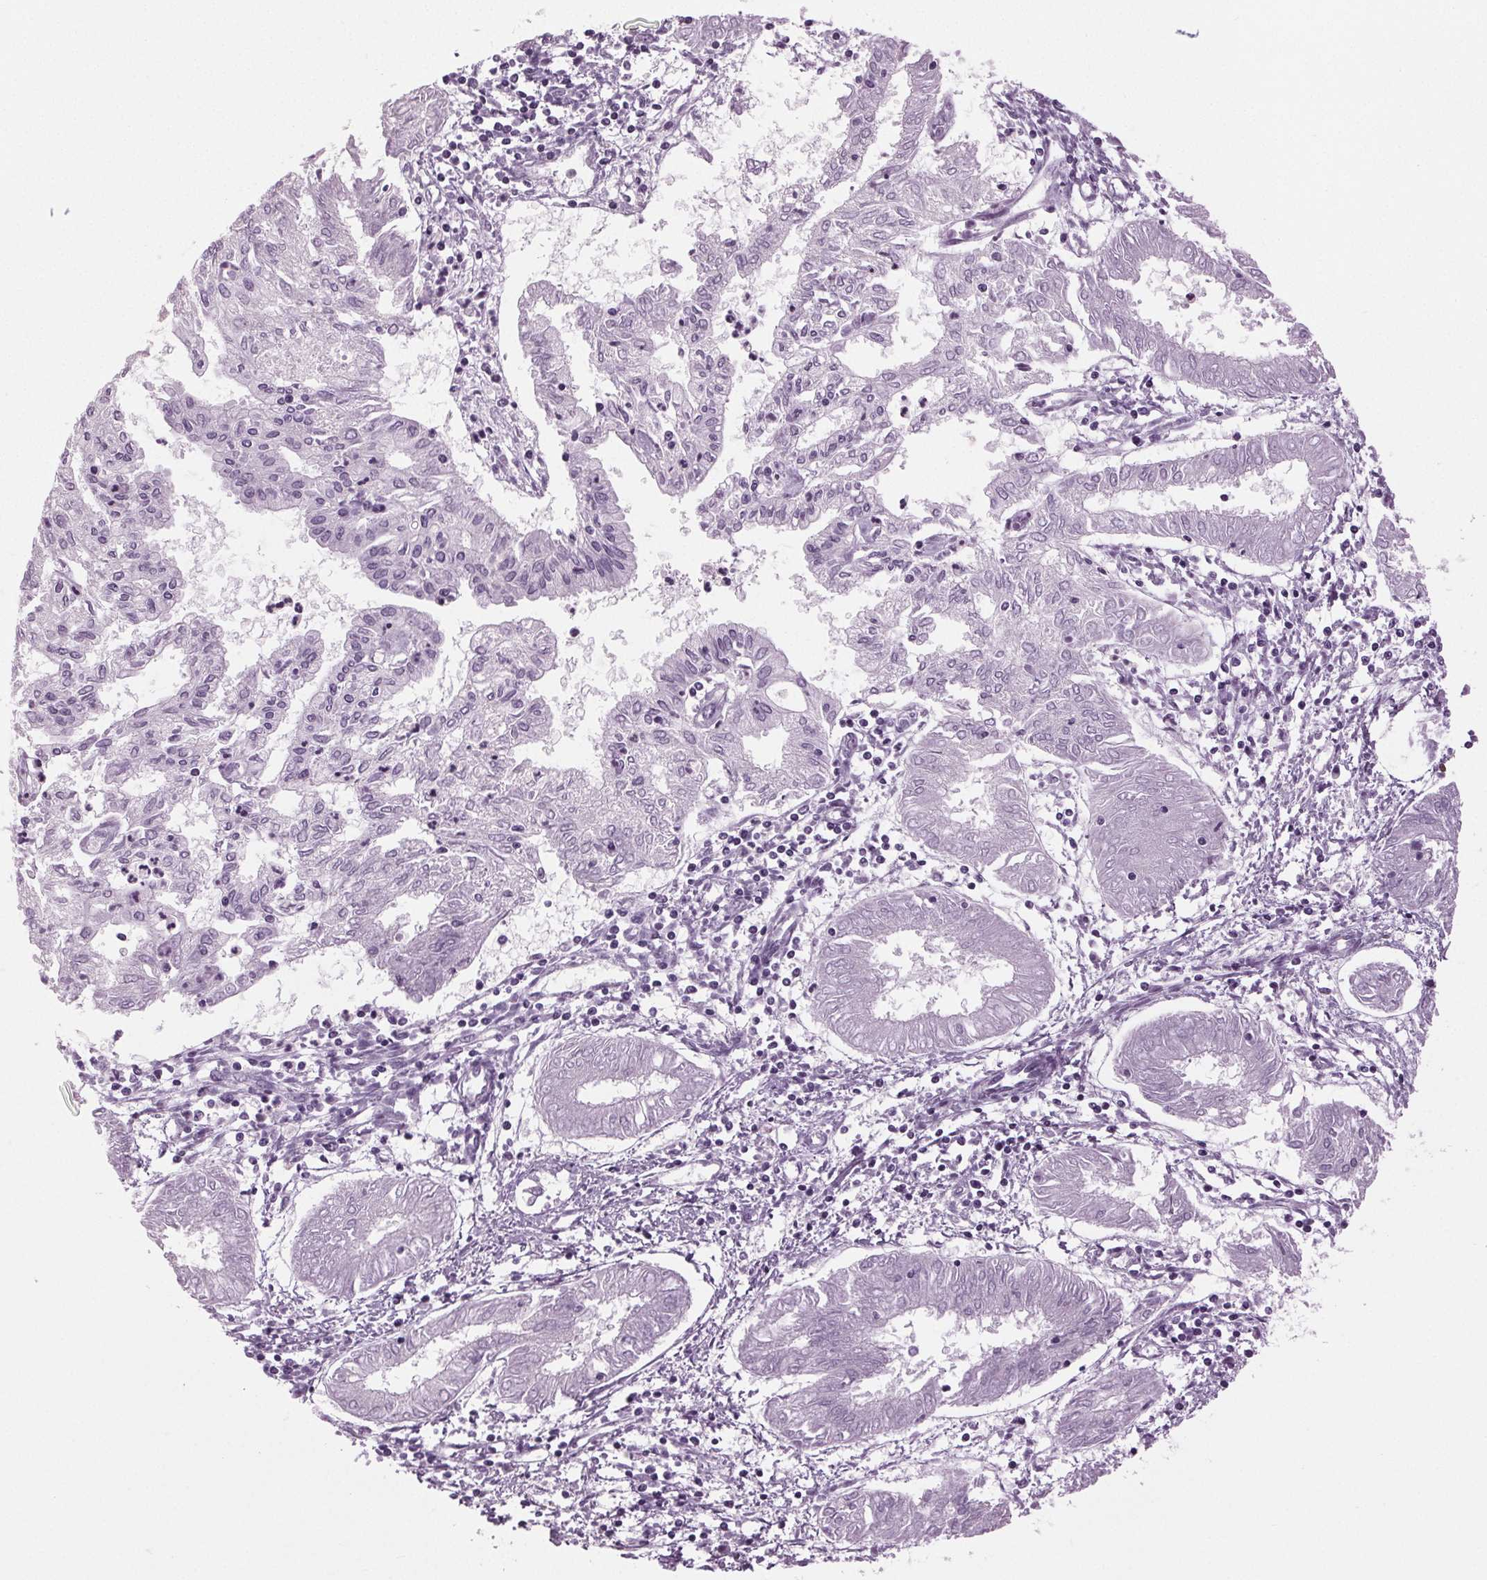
{"staining": {"intensity": "negative", "quantity": "none", "location": "none"}, "tissue": "endometrial cancer", "cell_type": "Tumor cells", "image_type": "cancer", "snomed": [{"axis": "morphology", "description": "Adenocarcinoma, NOS"}, {"axis": "topography", "description": "Endometrium"}], "caption": "High magnification brightfield microscopy of adenocarcinoma (endometrial) stained with DAB (3,3'-diaminobenzidine) (brown) and counterstained with hematoxylin (blue): tumor cells show no significant staining.", "gene": "DNAH12", "patient": {"sex": "female", "age": 68}}